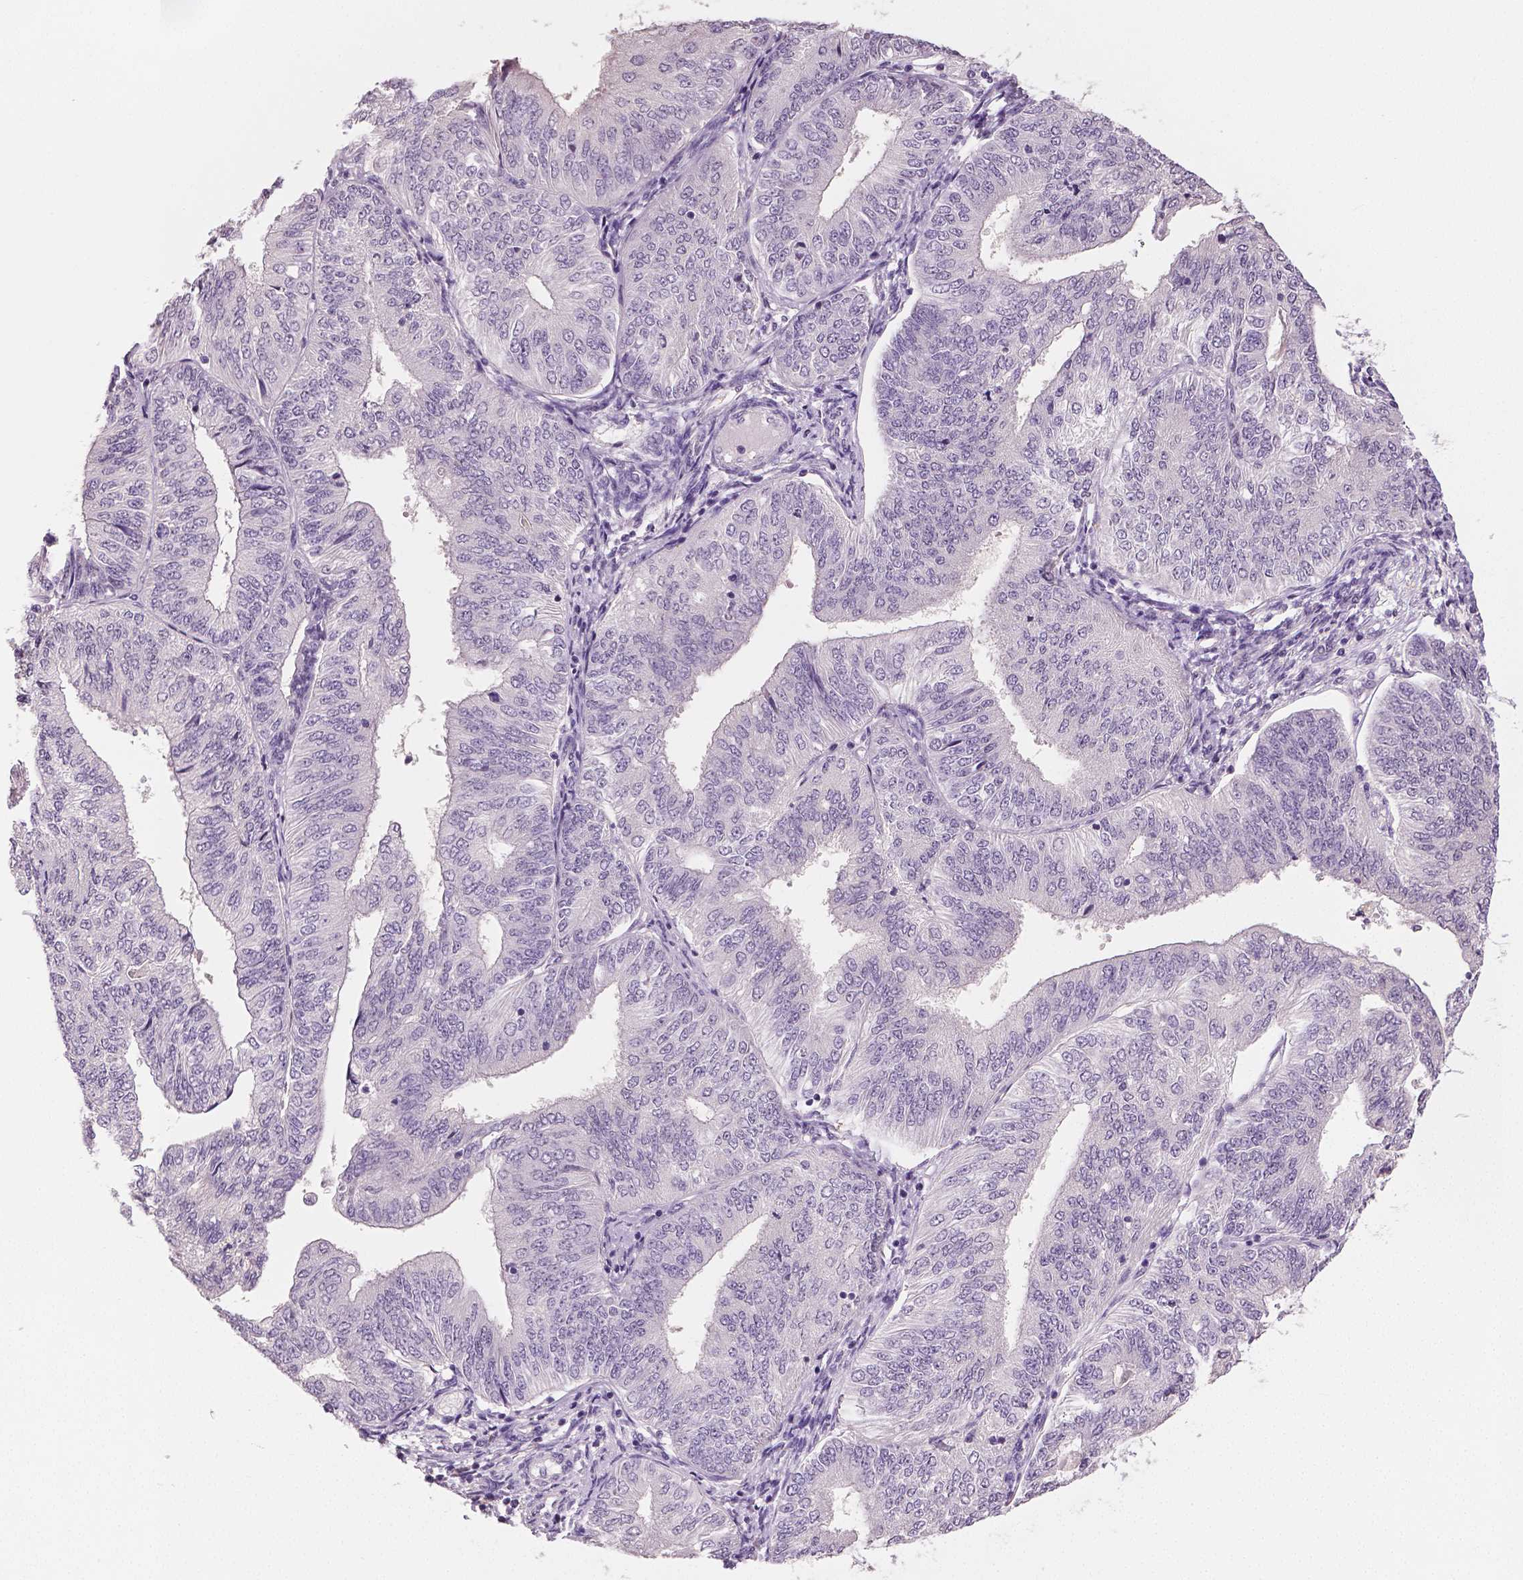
{"staining": {"intensity": "negative", "quantity": "none", "location": "none"}, "tissue": "endometrial cancer", "cell_type": "Tumor cells", "image_type": "cancer", "snomed": [{"axis": "morphology", "description": "Adenocarcinoma, NOS"}, {"axis": "topography", "description": "Endometrium"}], "caption": "Endometrial cancer was stained to show a protein in brown. There is no significant positivity in tumor cells.", "gene": "NECAB1", "patient": {"sex": "female", "age": 58}}